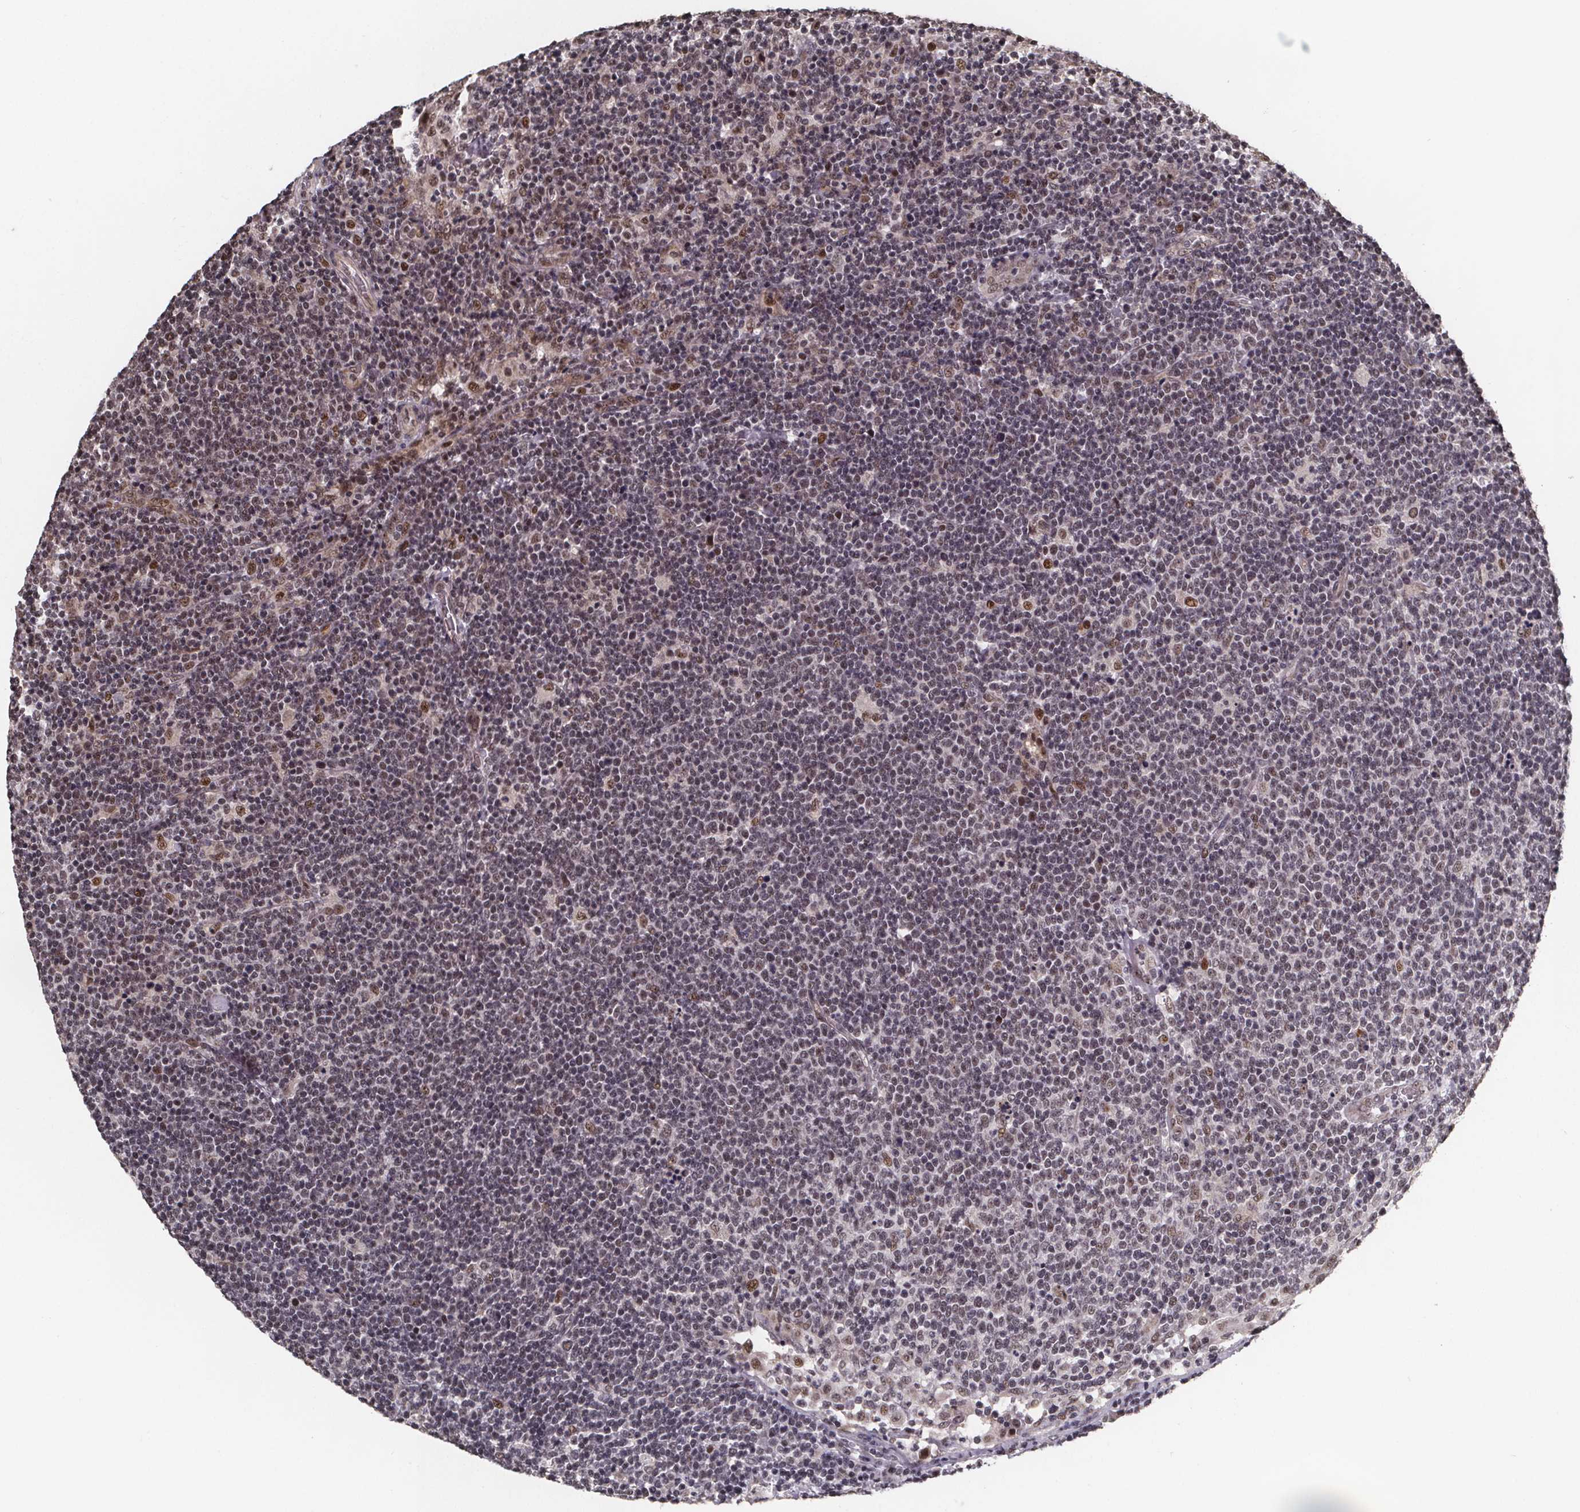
{"staining": {"intensity": "moderate", "quantity": "<25%", "location": "nuclear"}, "tissue": "lymphoma", "cell_type": "Tumor cells", "image_type": "cancer", "snomed": [{"axis": "morphology", "description": "Malignant lymphoma, non-Hodgkin's type, High grade"}, {"axis": "topography", "description": "Lymph node"}], "caption": "A brown stain highlights moderate nuclear positivity of a protein in lymphoma tumor cells. (IHC, brightfield microscopy, high magnification).", "gene": "U2SURP", "patient": {"sex": "male", "age": 61}}